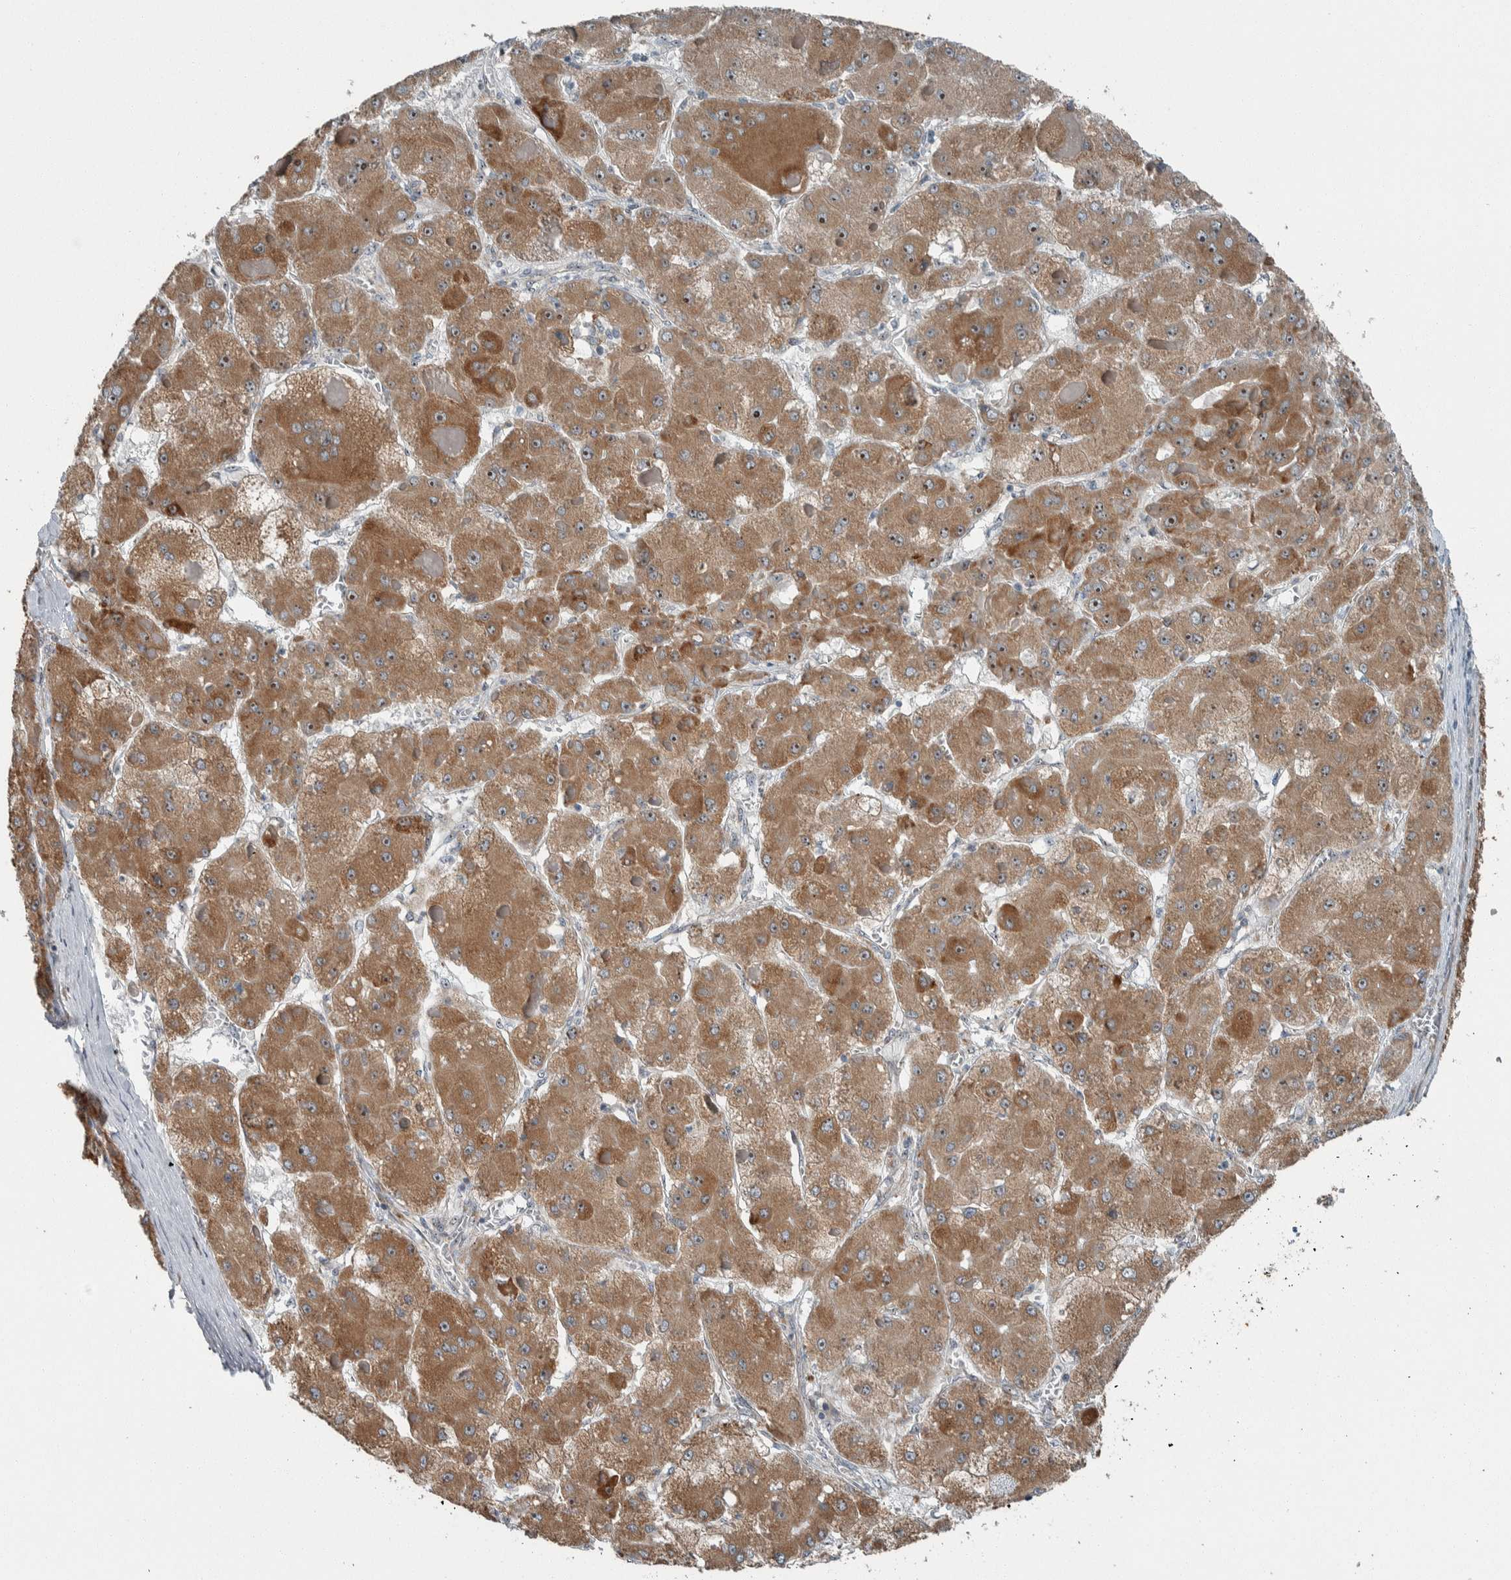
{"staining": {"intensity": "moderate", "quantity": ">75%", "location": "cytoplasmic/membranous"}, "tissue": "liver cancer", "cell_type": "Tumor cells", "image_type": "cancer", "snomed": [{"axis": "morphology", "description": "Carcinoma, Hepatocellular, NOS"}, {"axis": "topography", "description": "Liver"}], "caption": "Liver cancer stained for a protein (brown) shows moderate cytoplasmic/membranous positive positivity in about >75% of tumor cells.", "gene": "USP25", "patient": {"sex": "female", "age": 73}}